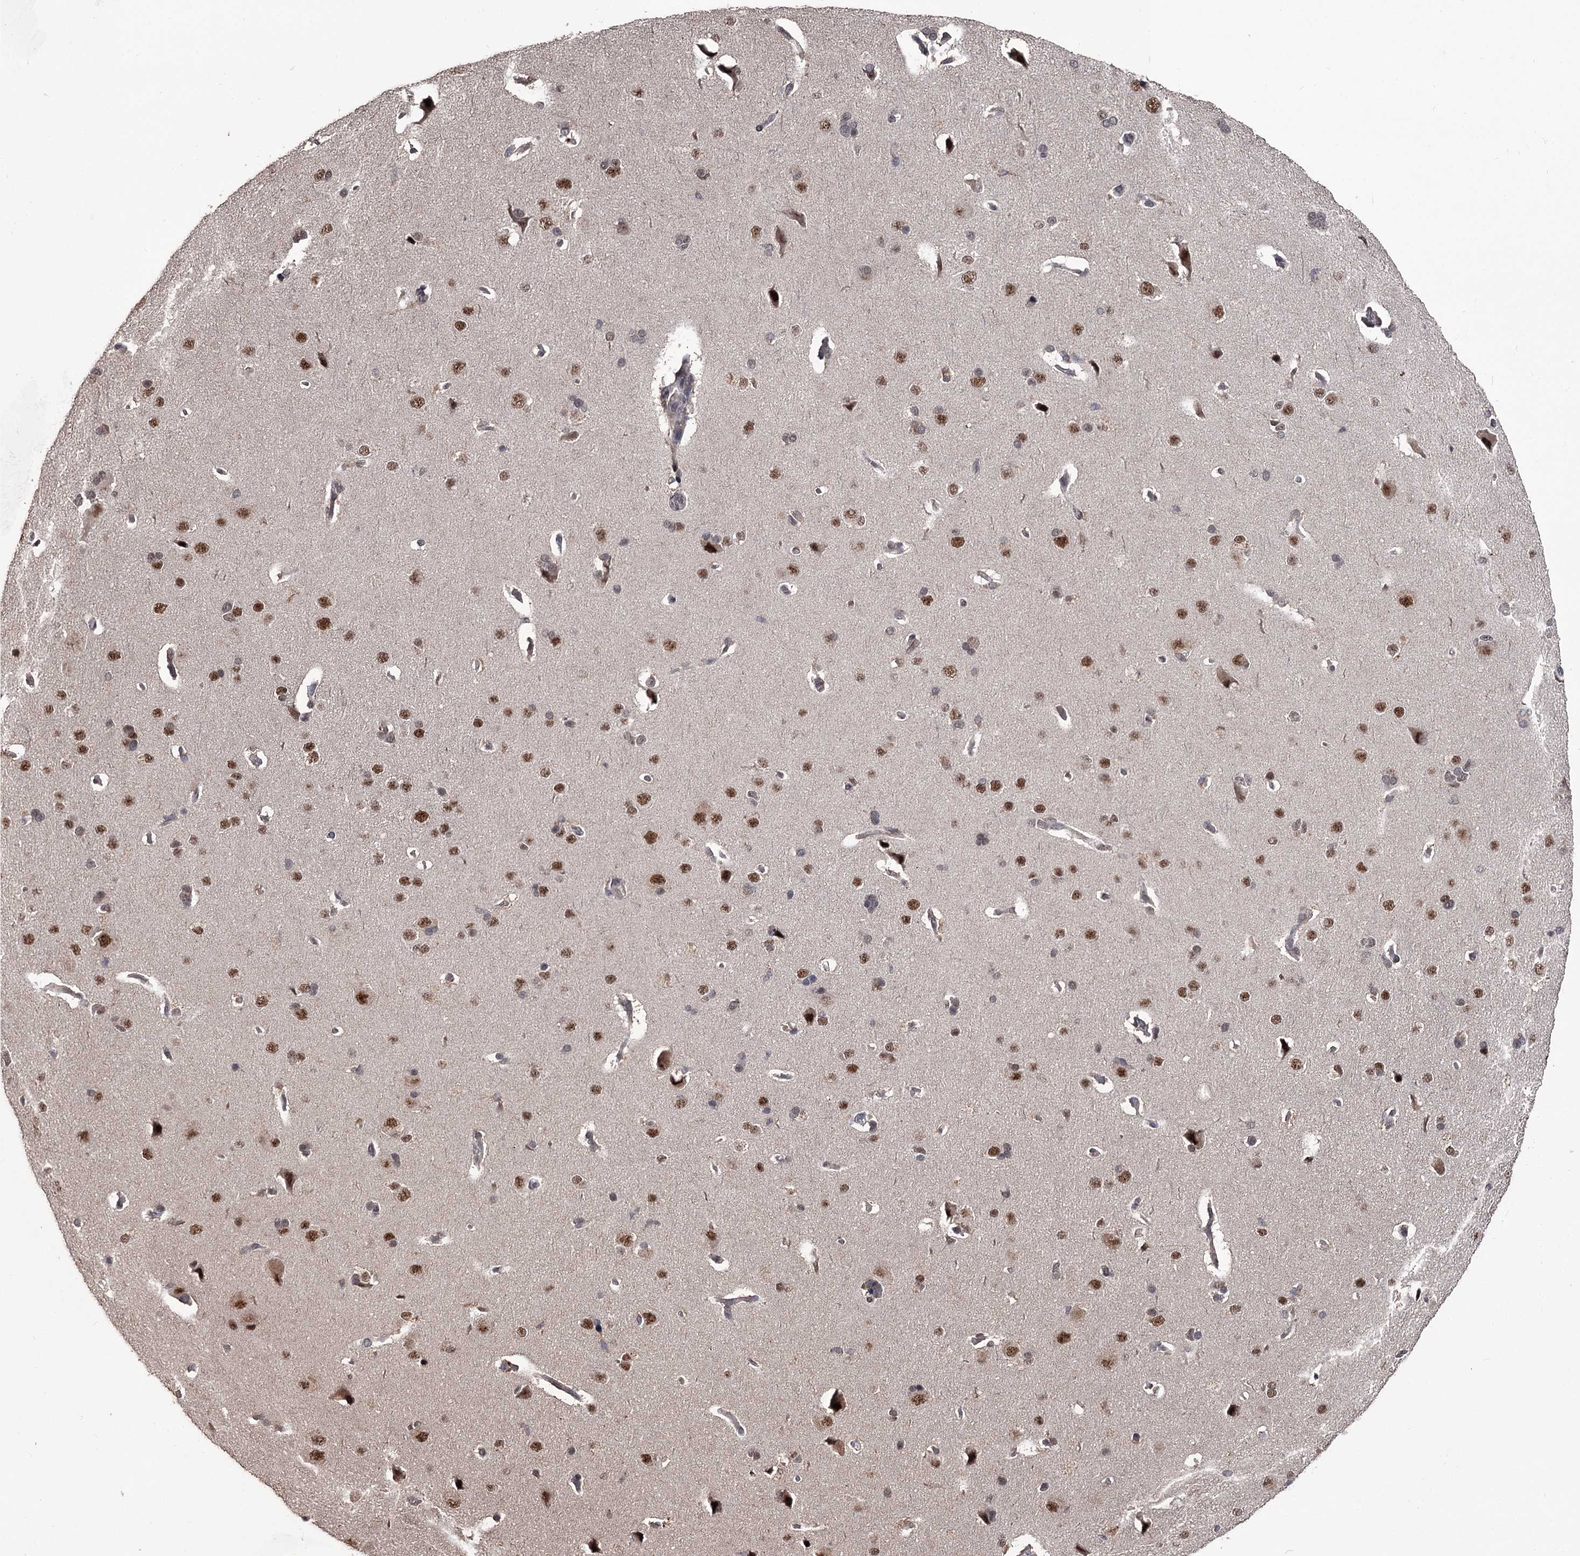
{"staining": {"intensity": "weak", "quantity": "25%-75%", "location": "cytoplasmic/membranous"}, "tissue": "cerebral cortex", "cell_type": "Endothelial cells", "image_type": "normal", "snomed": [{"axis": "morphology", "description": "Normal tissue, NOS"}, {"axis": "topography", "description": "Cerebral cortex"}], "caption": "The histopathology image reveals staining of benign cerebral cortex, revealing weak cytoplasmic/membranous protein staining (brown color) within endothelial cells.", "gene": "PRPF40B", "patient": {"sex": "male", "age": 62}}